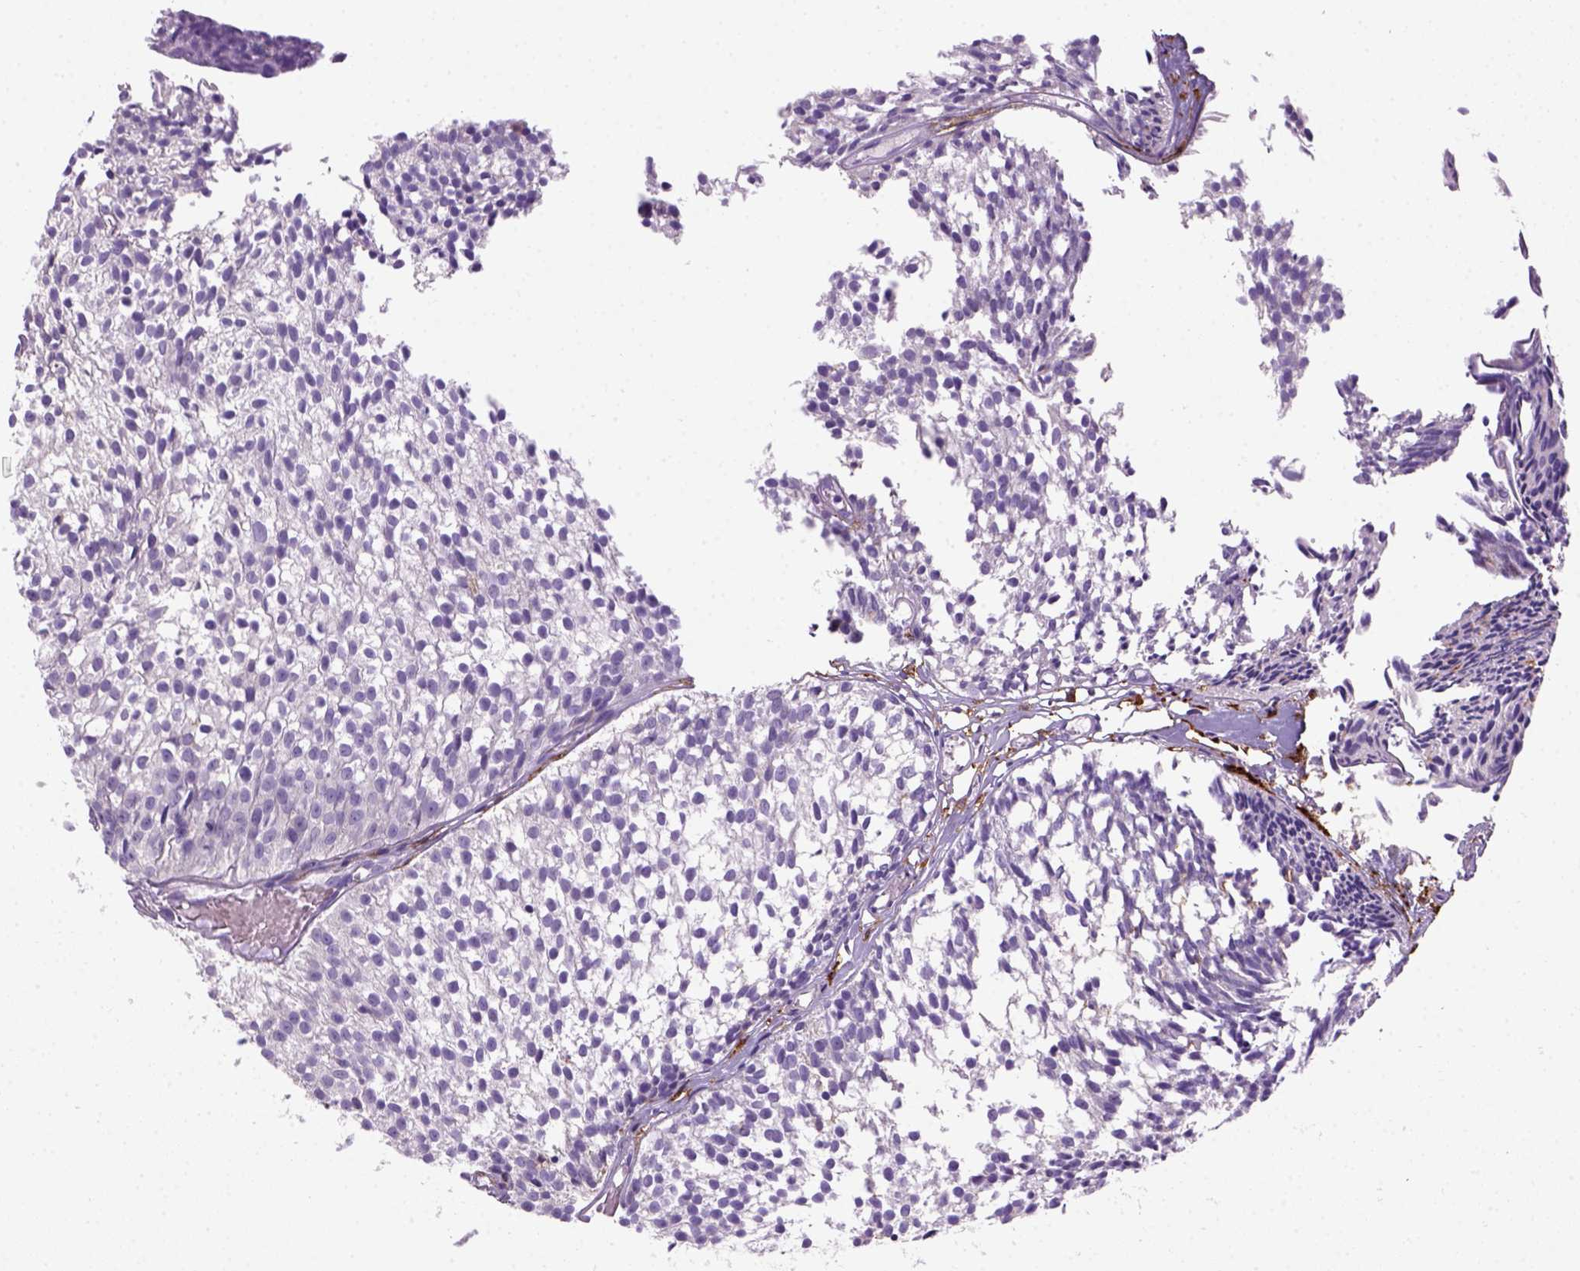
{"staining": {"intensity": "negative", "quantity": "none", "location": "none"}, "tissue": "urothelial cancer", "cell_type": "Tumor cells", "image_type": "cancer", "snomed": [{"axis": "morphology", "description": "Urothelial carcinoma, Low grade"}, {"axis": "topography", "description": "Urinary bladder"}], "caption": "This is an IHC image of urothelial carcinoma (low-grade). There is no positivity in tumor cells.", "gene": "CD14", "patient": {"sex": "male", "age": 63}}